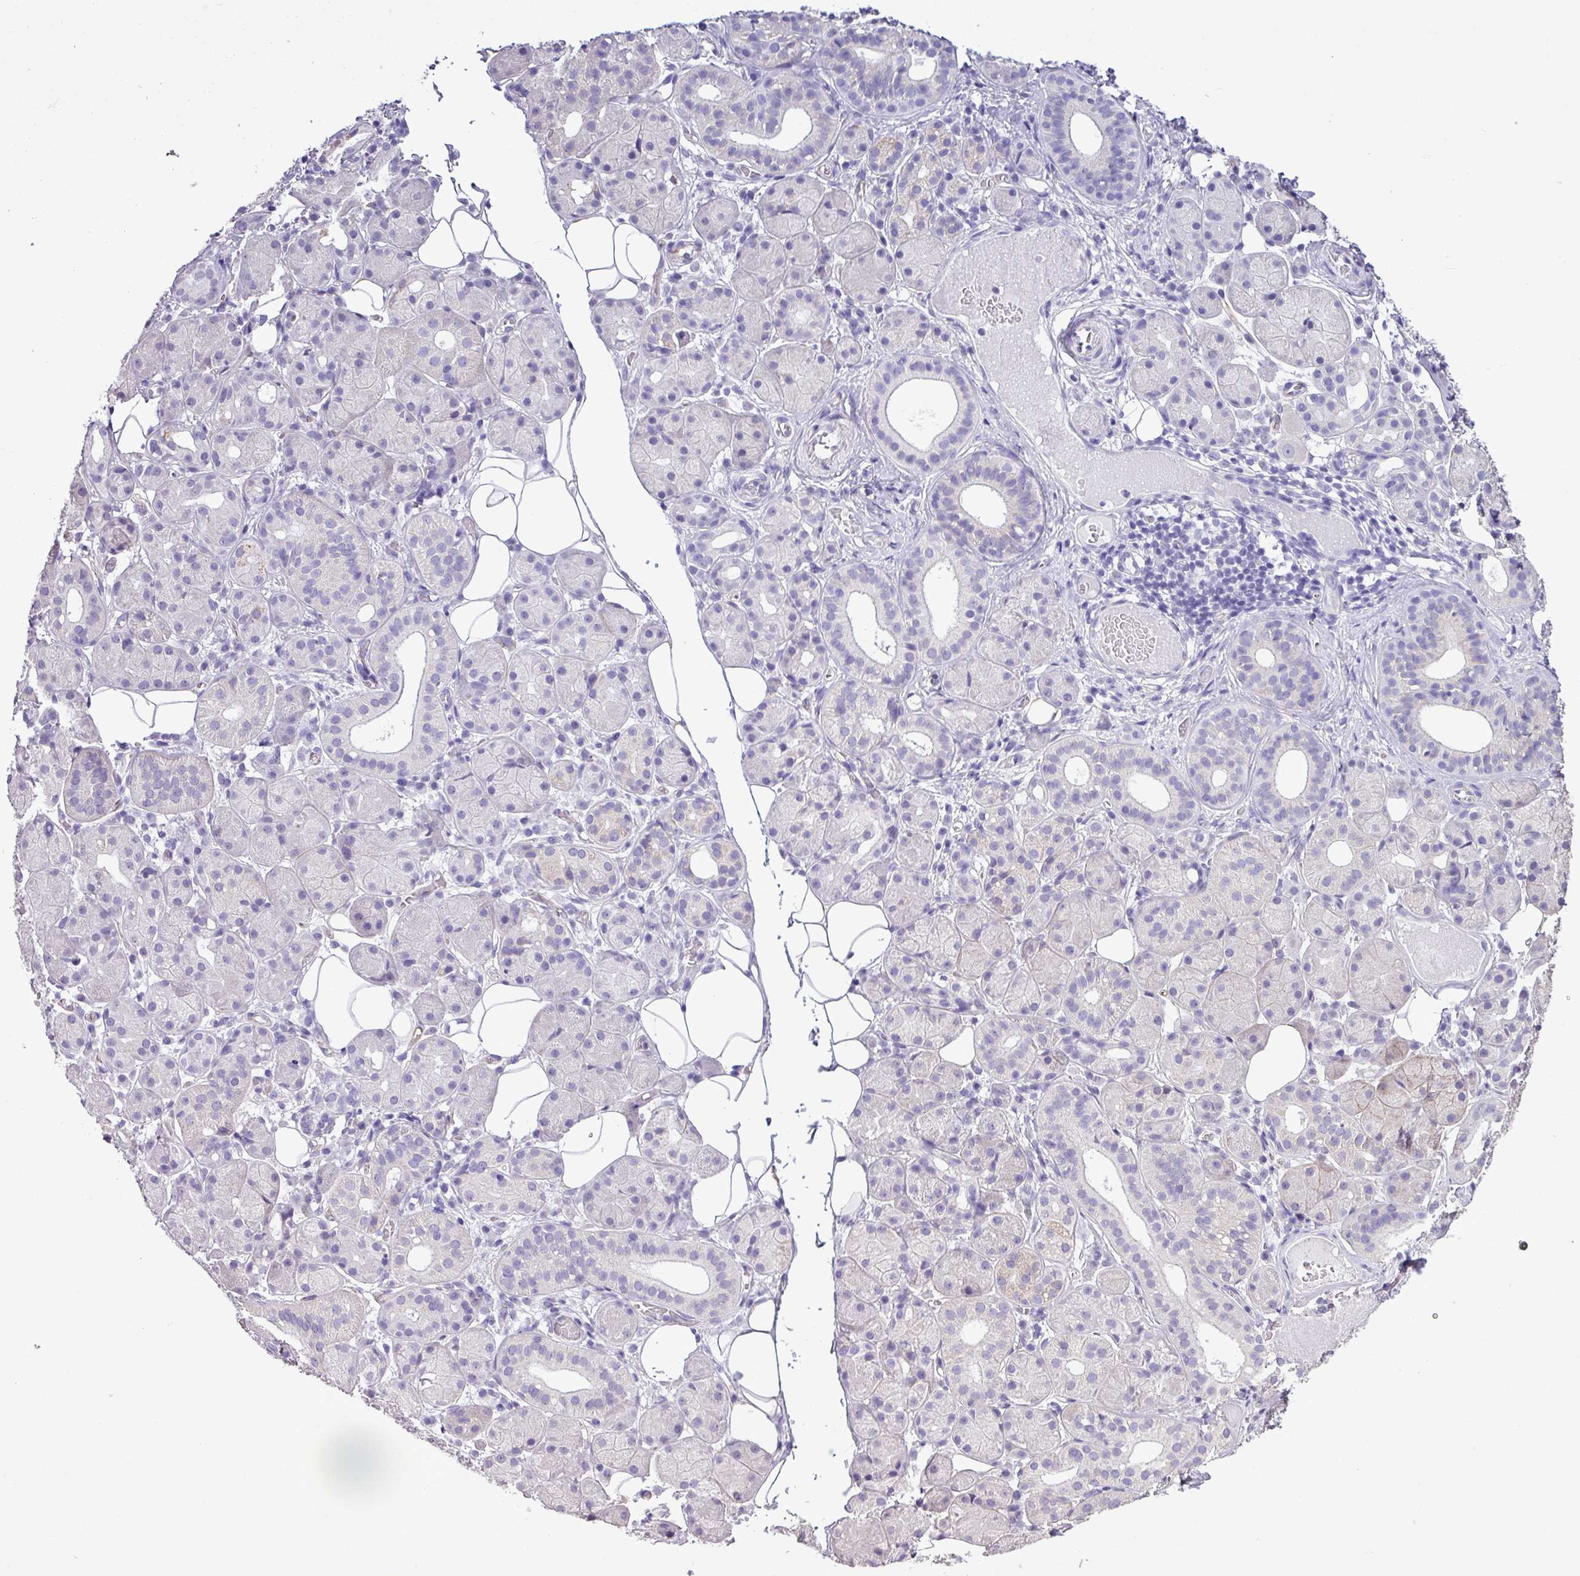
{"staining": {"intensity": "weak", "quantity": "<25%", "location": "cytoplasmic/membranous"}, "tissue": "salivary gland", "cell_type": "Glandular cells", "image_type": "normal", "snomed": [{"axis": "morphology", "description": "Squamous cell carcinoma, NOS"}, {"axis": "topography", "description": "Skin"}, {"axis": "topography", "description": "Head-Neck"}], "caption": "This image is of unremarkable salivary gland stained with immunohistochemistry to label a protein in brown with the nuclei are counter-stained blue. There is no positivity in glandular cells.", "gene": "ALDH2", "patient": {"sex": "male", "age": 80}}